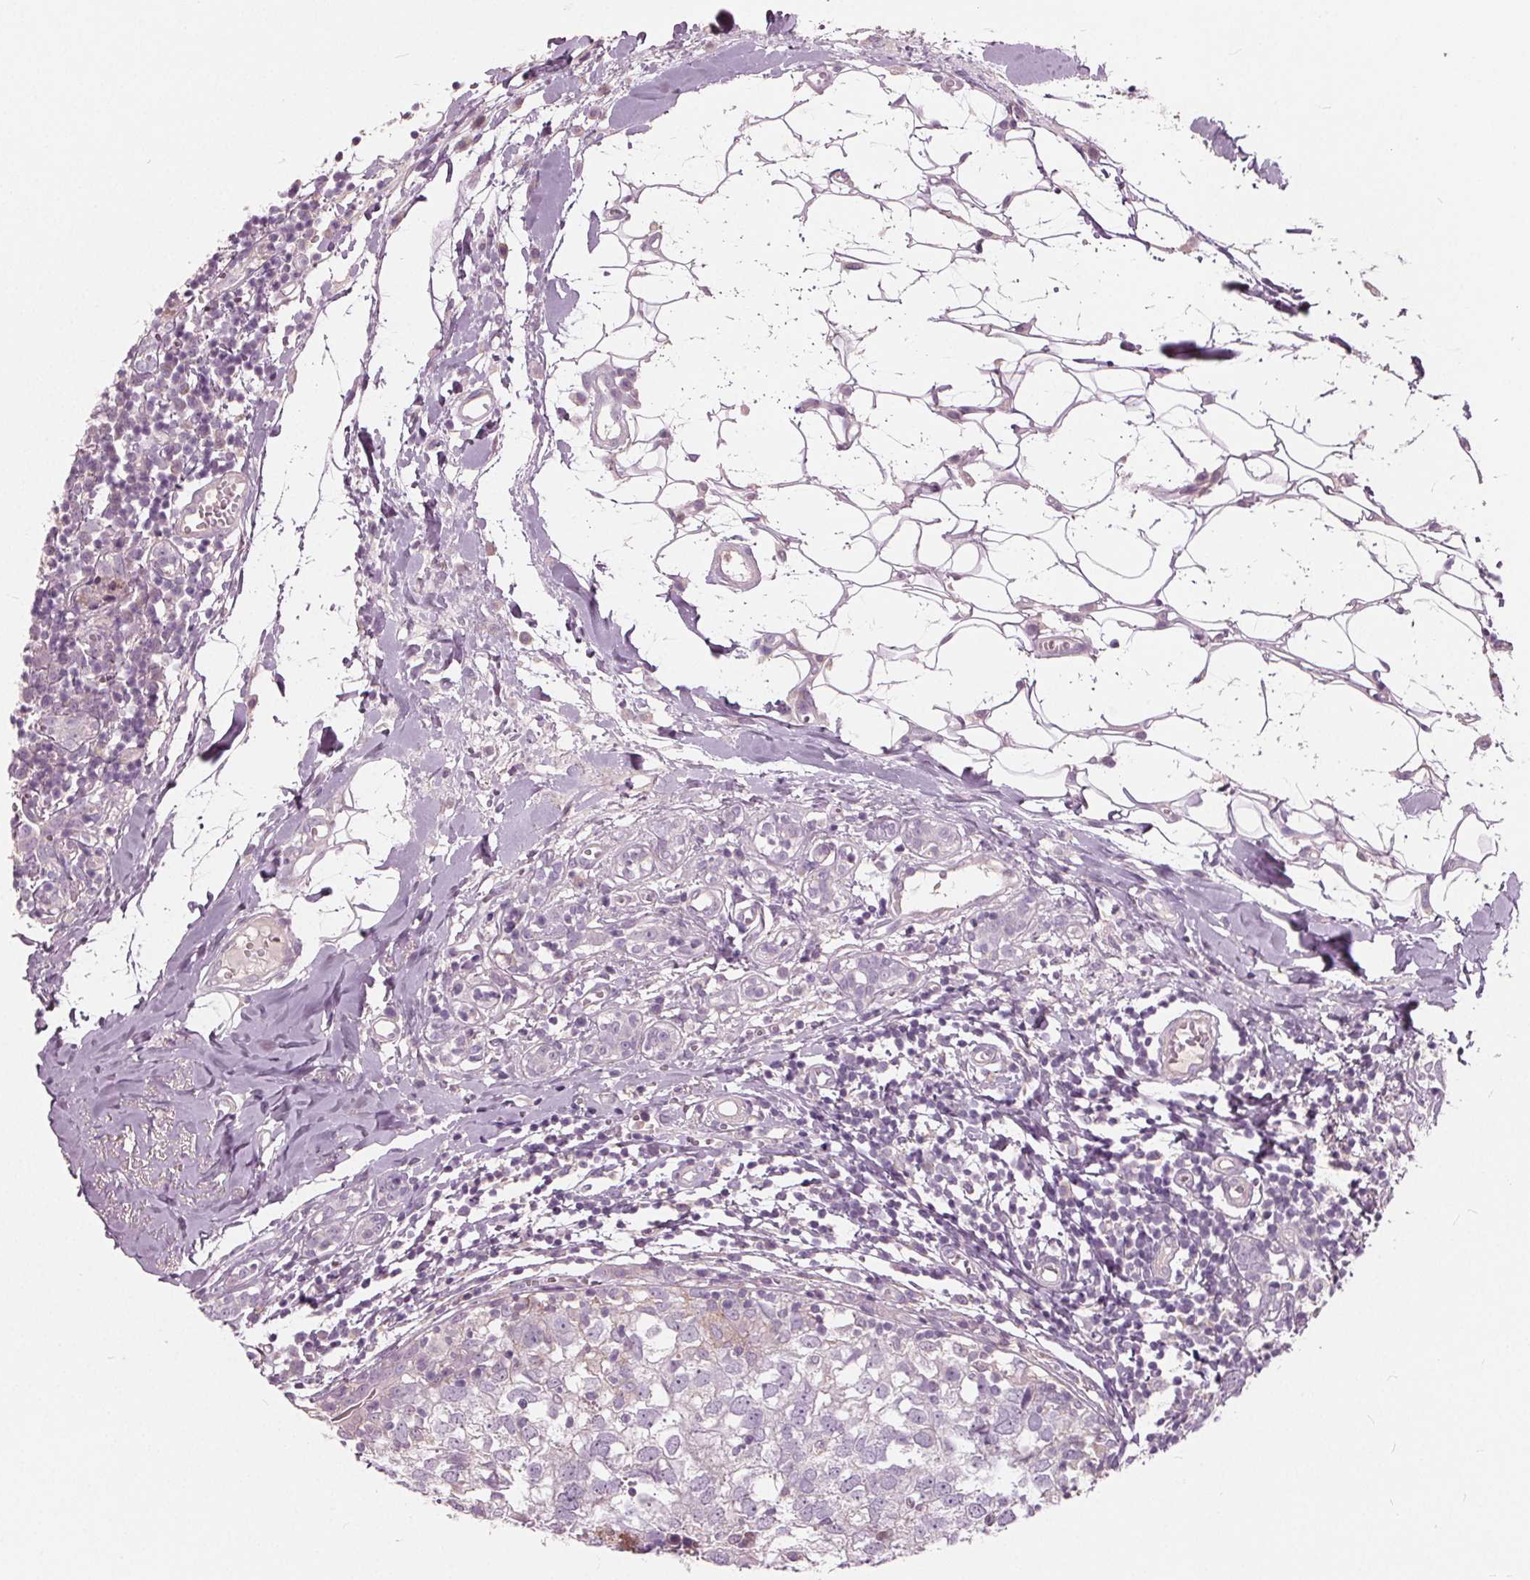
{"staining": {"intensity": "negative", "quantity": "none", "location": "none"}, "tissue": "breast cancer", "cell_type": "Tumor cells", "image_type": "cancer", "snomed": [{"axis": "morphology", "description": "Duct carcinoma"}, {"axis": "topography", "description": "Breast"}], "caption": "Tumor cells show no significant protein positivity in breast cancer. (IHC, brightfield microscopy, high magnification).", "gene": "LHFPL7", "patient": {"sex": "female", "age": 30}}